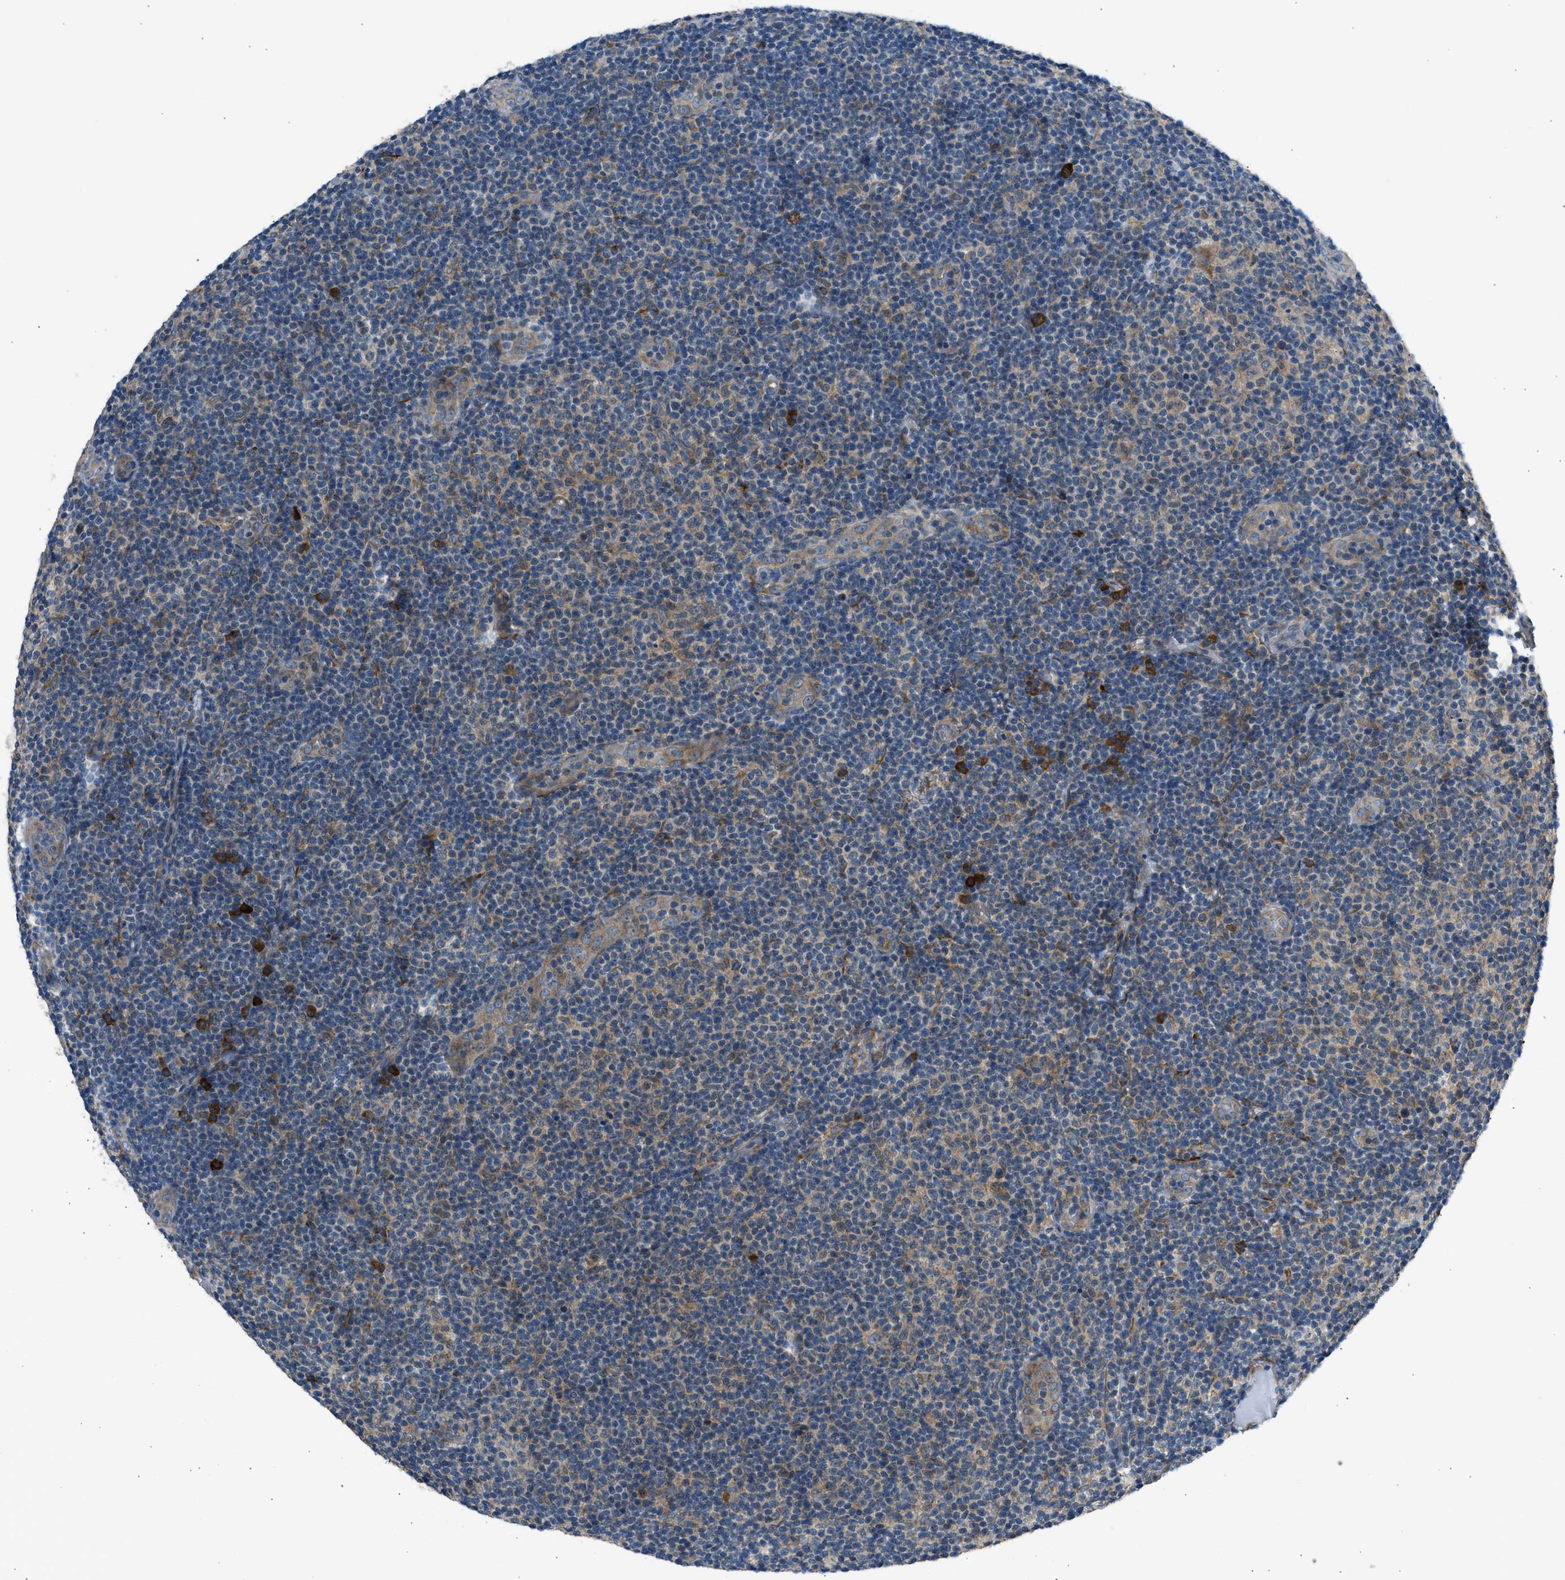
{"staining": {"intensity": "negative", "quantity": "none", "location": "none"}, "tissue": "lymphoma", "cell_type": "Tumor cells", "image_type": "cancer", "snomed": [{"axis": "morphology", "description": "Malignant lymphoma, non-Hodgkin's type, Low grade"}, {"axis": "topography", "description": "Lymph node"}], "caption": "Lymphoma was stained to show a protein in brown. There is no significant staining in tumor cells.", "gene": "EDARADD", "patient": {"sex": "male", "age": 83}}